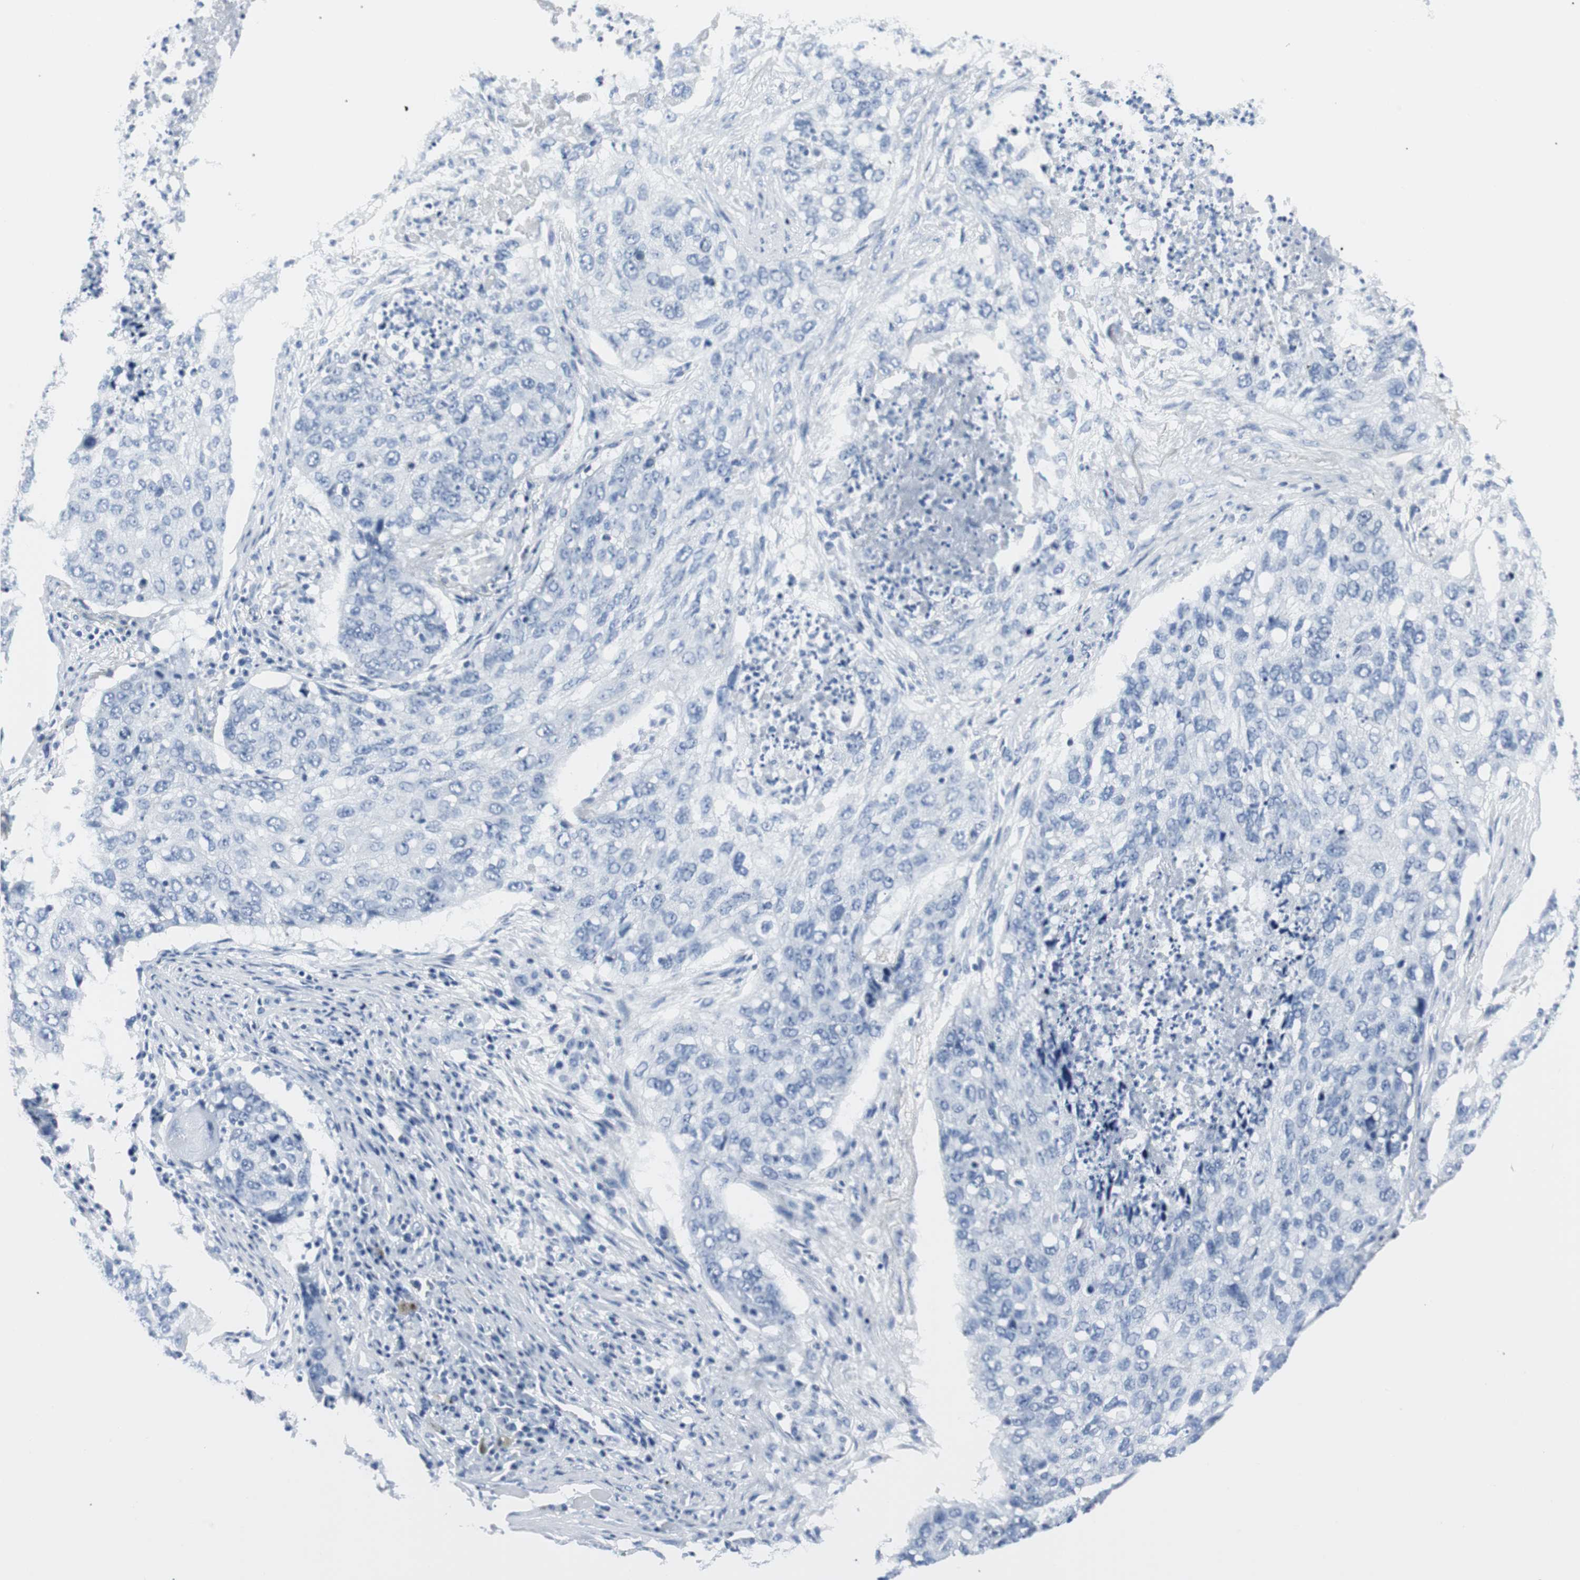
{"staining": {"intensity": "negative", "quantity": "none", "location": "none"}, "tissue": "lung cancer", "cell_type": "Tumor cells", "image_type": "cancer", "snomed": [{"axis": "morphology", "description": "Squamous cell carcinoma, NOS"}, {"axis": "topography", "description": "Lung"}], "caption": "Tumor cells show no significant protein positivity in lung cancer. (Stains: DAB immunohistochemistry with hematoxylin counter stain, Microscopy: brightfield microscopy at high magnification).", "gene": "GAP43", "patient": {"sex": "female", "age": 63}}